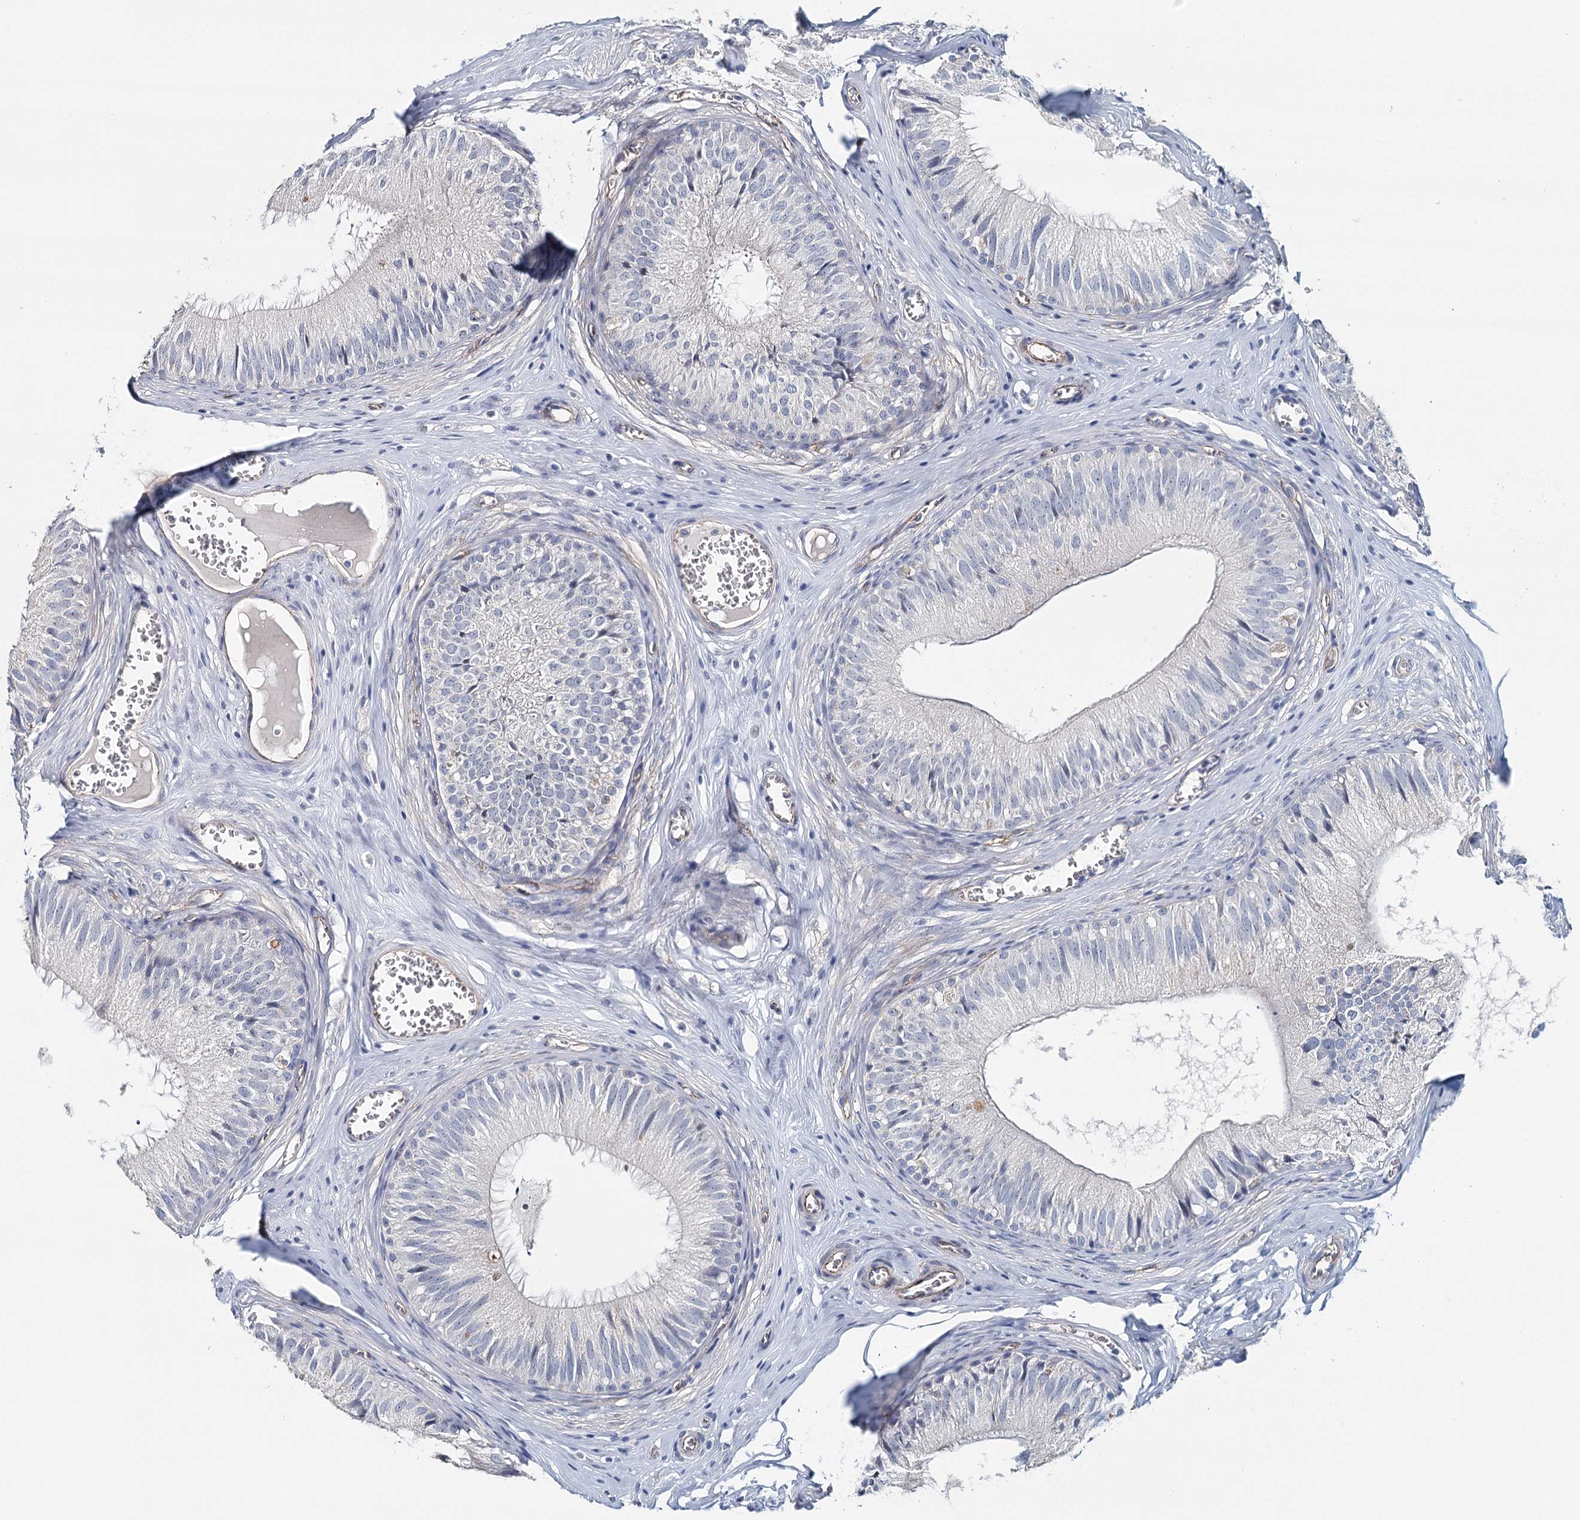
{"staining": {"intensity": "negative", "quantity": "none", "location": "none"}, "tissue": "epididymis", "cell_type": "Glandular cells", "image_type": "normal", "snomed": [{"axis": "morphology", "description": "Normal tissue, NOS"}, {"axis": "topography", "description": "Epididymis"}], "caption": "Glandular cells show no significant protein positivity in unremarkable epididymis. (Immunohistochemistry, brightfield microscopy, high magnification).", "gene": "SYNPO", "patient": {"sex": "male", "age": 36}}